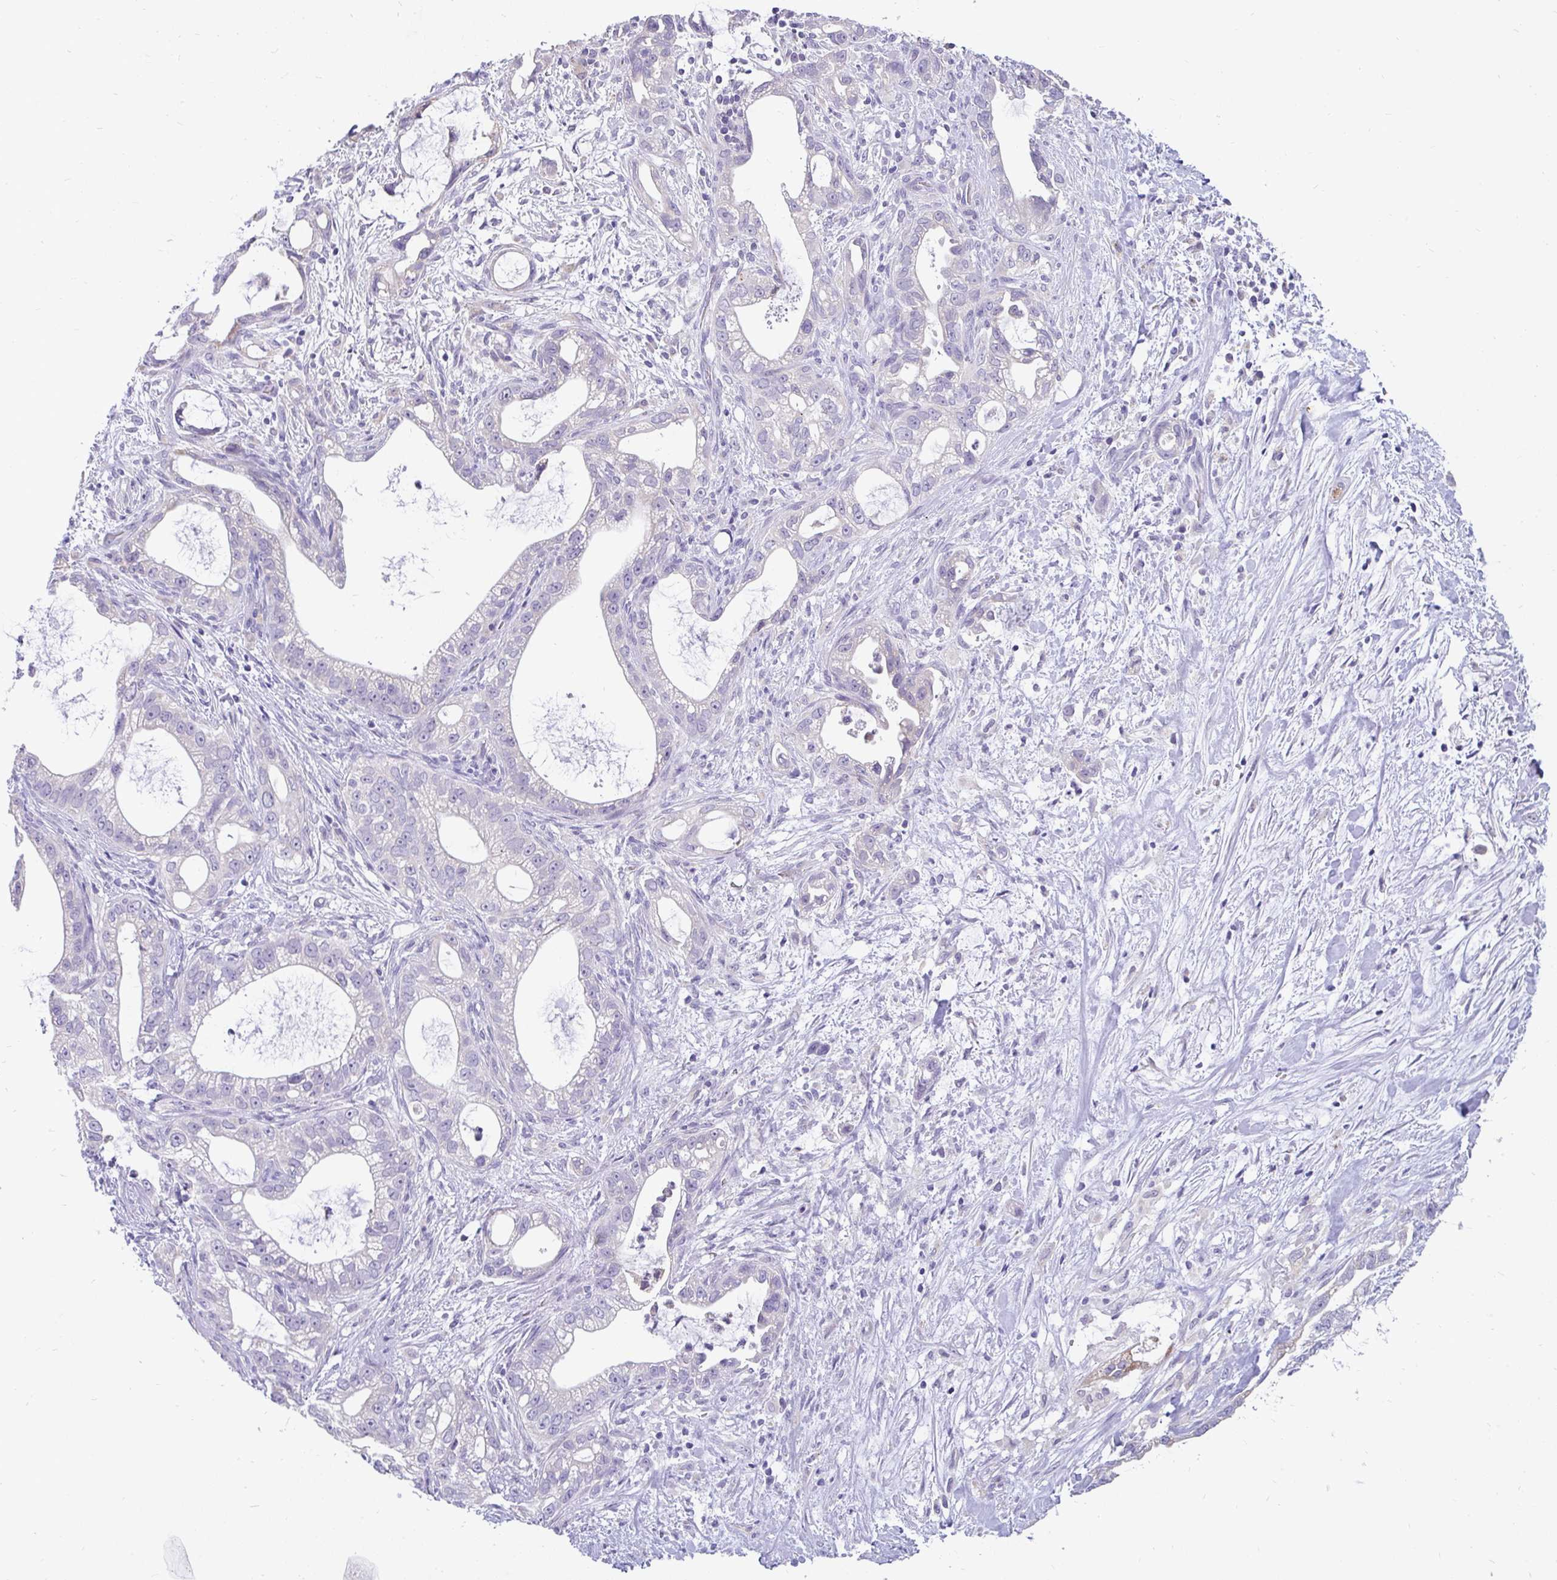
{"staining": {"intensity": "negative", "quantity": "none", "location": "none"}, "tissue": "pancreatic cancer", "cell_type": "Tumor cells", "image_type": "cancer", "snomed": [{"axis": "morphology", "description": "Adenocarcinoma, NOS"}, {"axis": "topography", "description": "Pancreas"}], "caption": "Immunohistochemistry image of human adenocarcinoma (pancreatic) stained for a protein (brown), which shows no staining in tumor cells.", "gene": "INTS5", "patient": {"sex": "male", "age": 70}}